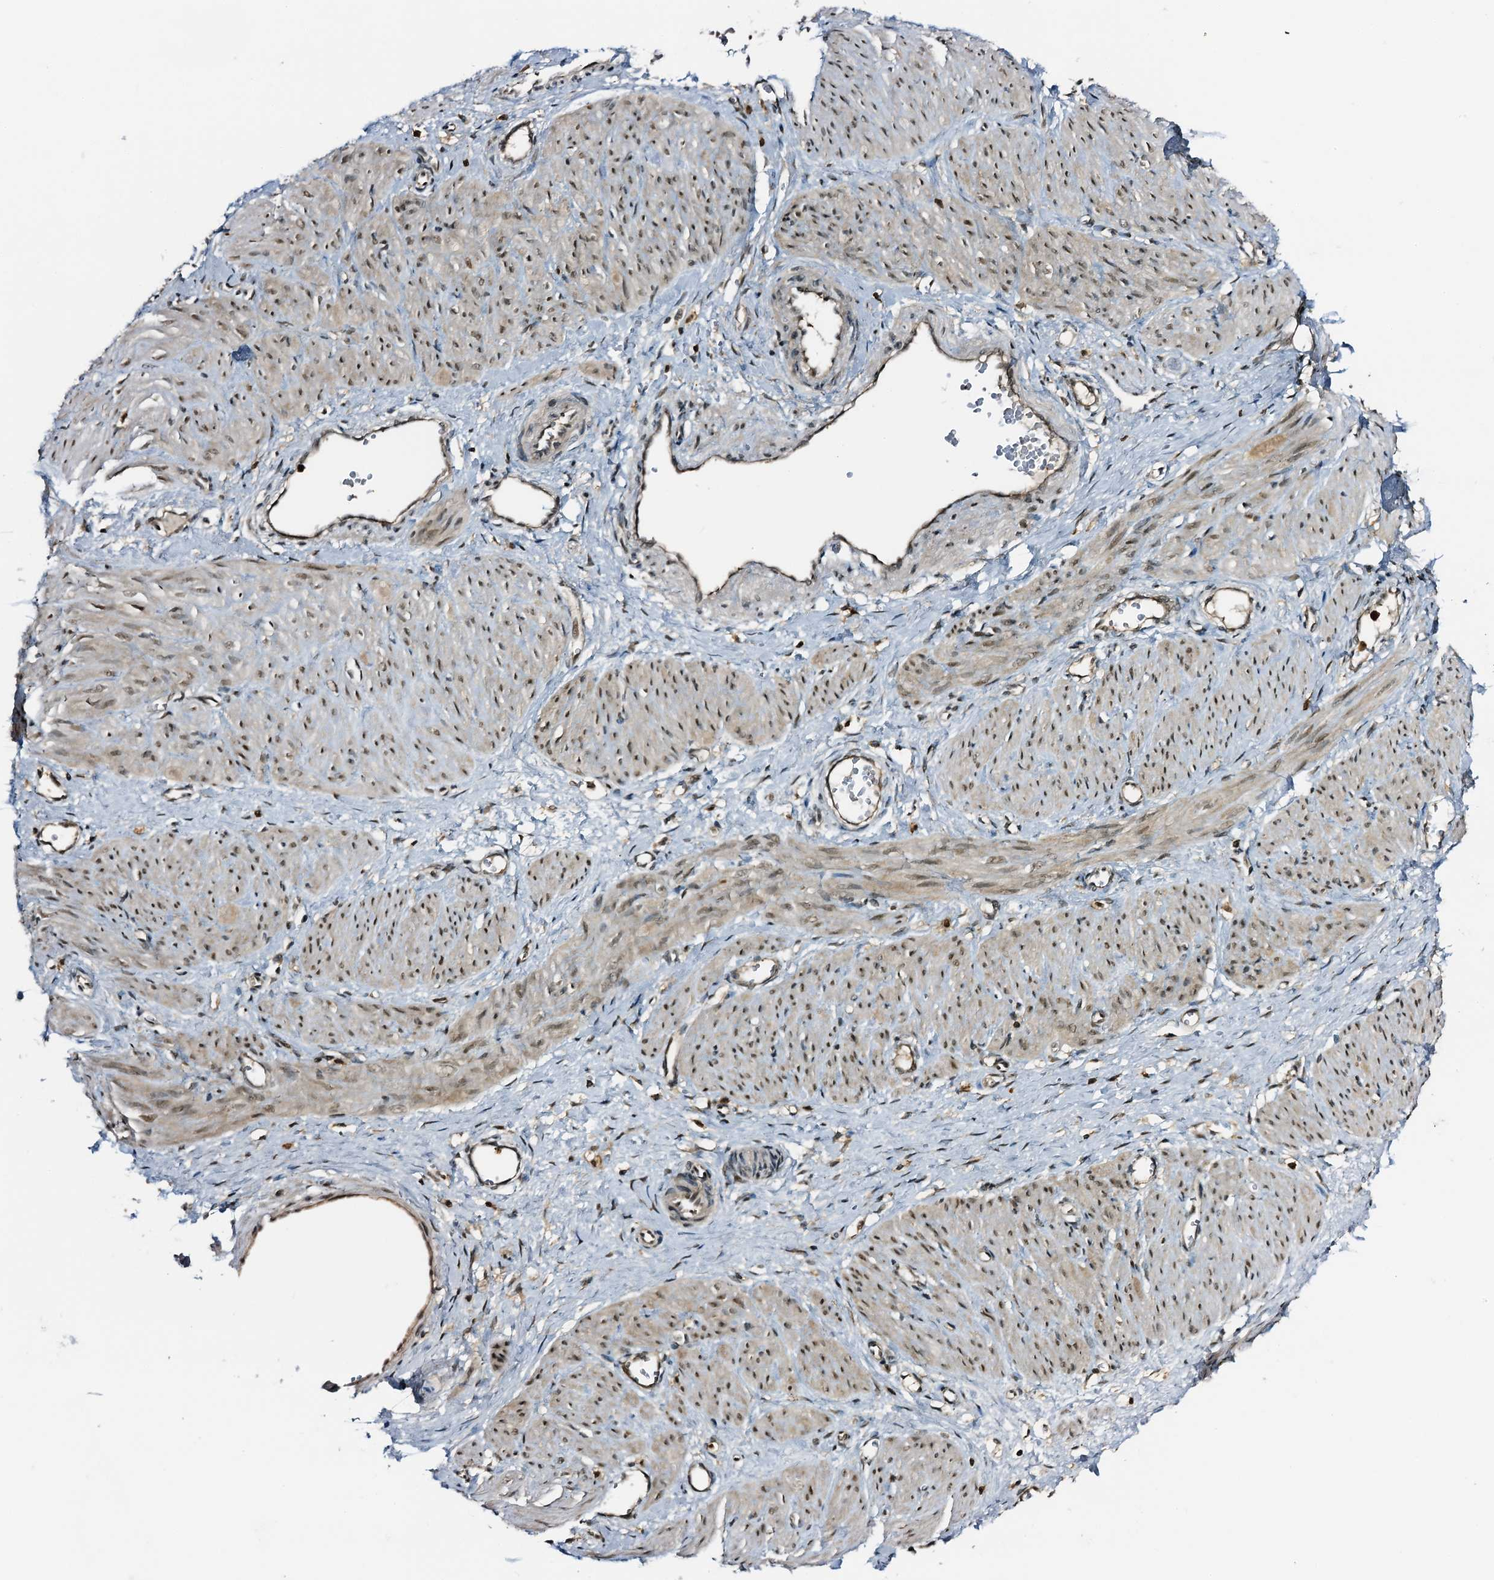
{"staining": {"intensity": "moderate", "quantity": ">75%", "location": "nuclear"}, "tissue": "smooth muscle", "cell_type": "Smooth muscle cells", "image_type": "normal", "snomed": [{"axis": "morphology", "description": "Normal tissue, NOS"}, {"axis": "topography", "description": "Endometrium"}], "caption": "An immunohistochemistry micrograph of benign tissue is shown. Protein staining in brown highlights moderate nuclear positivity in smooth muscle within smooth muscle cells.", "gene": "ZNF609", "patient": {"sex": "female", "age": 33}}